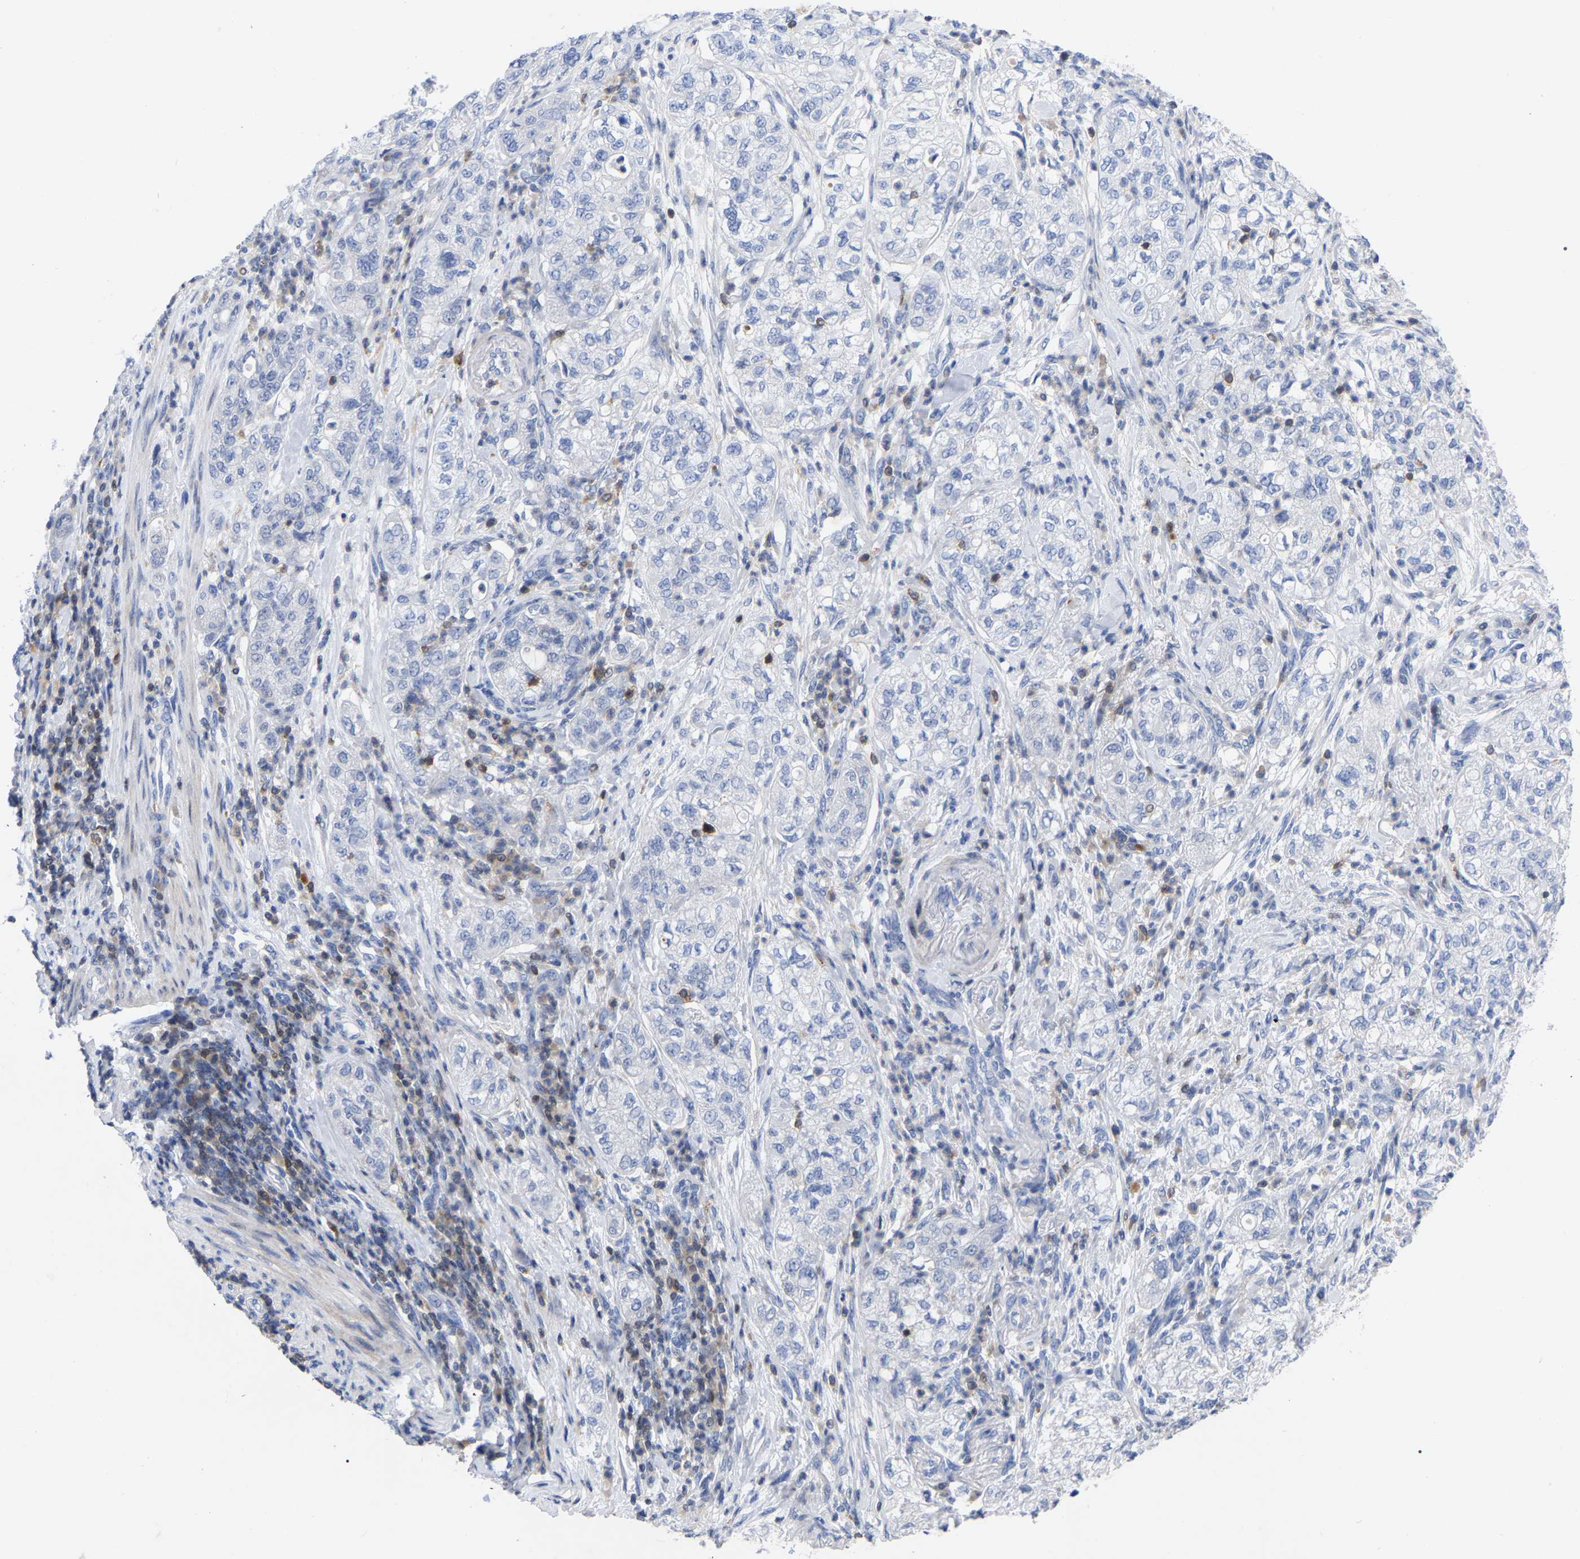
{"staining": {"intensity": "negative", "quantity": "none", "location": "none"}, "tissue": "pancreatic cancer", "cell_type": "Tumor cells", "image_type": "cancer", "snomed": [{"axis": "morphology", "description": "Adenocarcinoma, NOS"}, {"axis": "topography", "description": "Pancreas"}], "caption": "This is an immunohistochemistry micrograph of human pancreatic cancer (adenocarcinoma). There is no staining in tumor cells.", "gene": "PTPN7", "patient": {"sex": "female", "age": 78}}